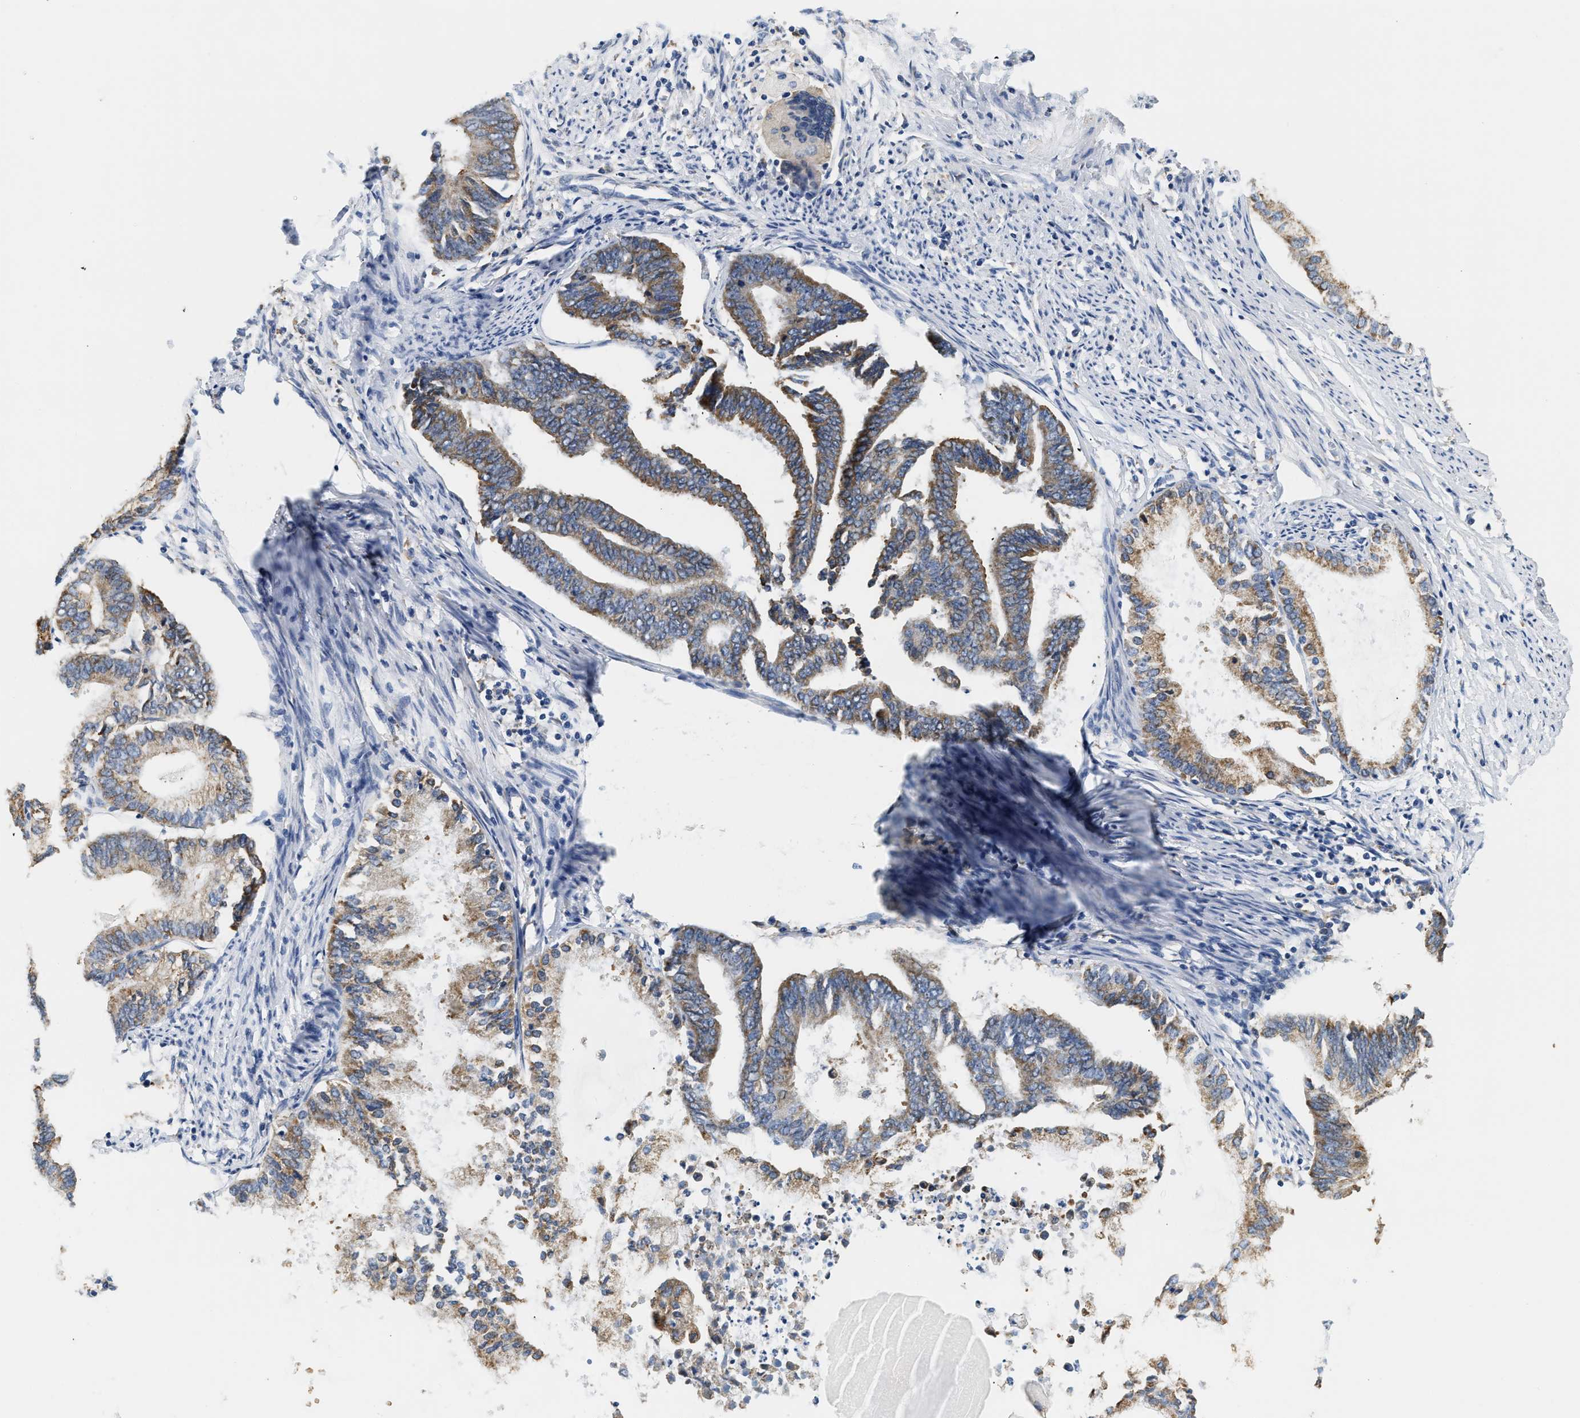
{"staining": {"intensity": "moderate", "quantity": ">75%", "location": "cytoplasmic/membranous"}, "tissue": "endometrial cancer", "cell_type": "Tumor cells", "image_type": "cancer", "snomed": [{"axis": "morphology", "description": "Adenocarcinoma, NOS"}, {"axis": "topography", "description": "Endometrium"}], "caption": "Human endometrial adenocarcinoma stained with a brown dye shows moderate cytoplasmic/membranous positive positivity in approximately >75% of tumor cells.", "gene": "HDHD3", "patient": {"sex": "female", "age": 86}}